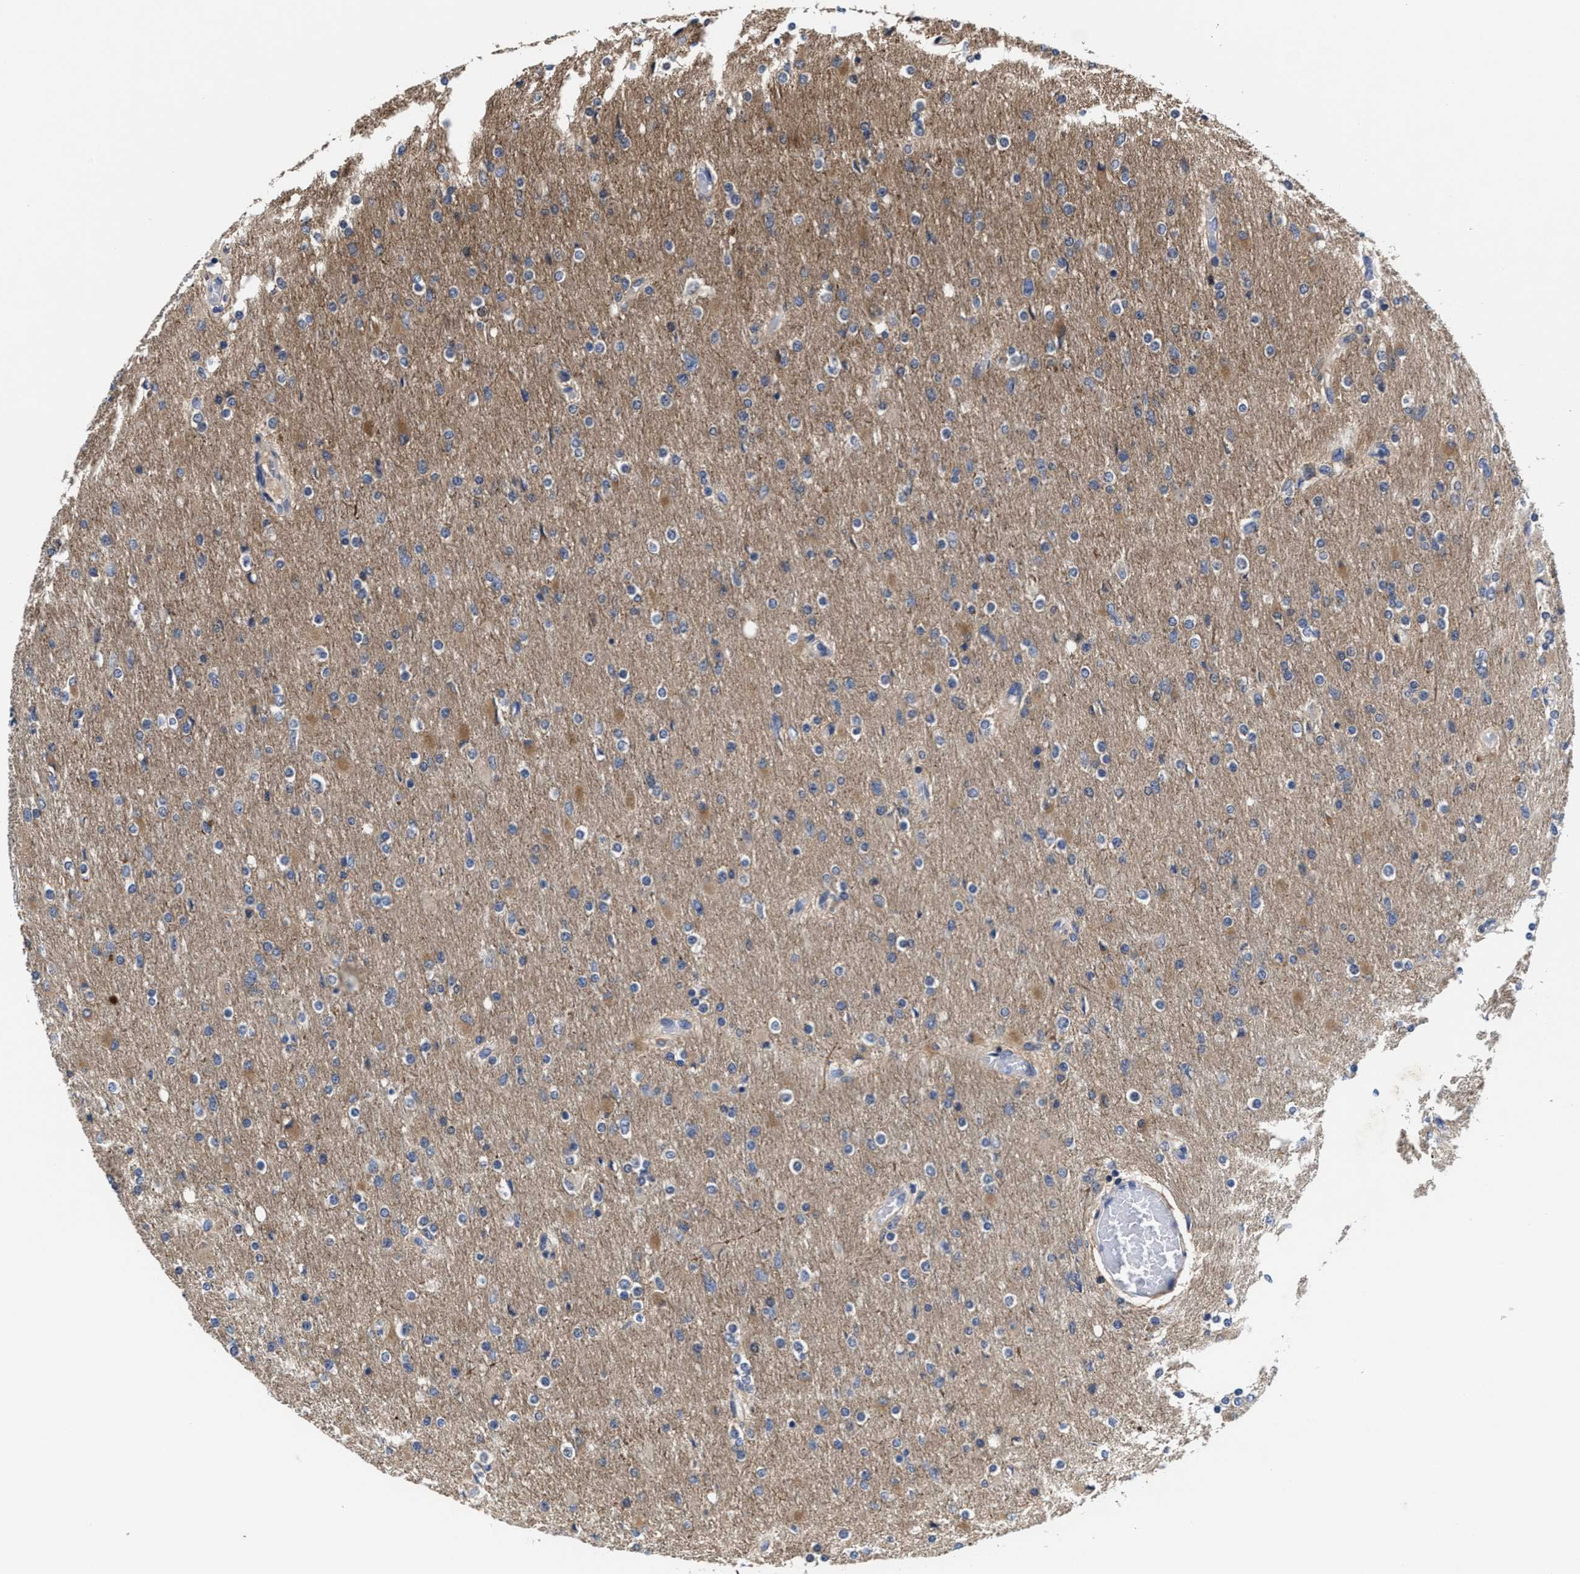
{"staining": {"intensity": "weak", "quantity": "<25%", "location": "cytoplasmic/membranous"}, "tissue": "glioma", "cell_type": "Tumor cells", "image_type": "cancer", "snomed": [{"axis": "morphology", "description": "Glioma, malignant, High grade"}, {"axis": "topography", "description": "Cerebral cortex"}], "caption": "This micrograph is of high-grade glioma (malignant) stained with IHC to label a protein in brown with the nuclei are counter-stained blue. There is no positivity in tumor cells. (Brightfield microscopy of DAB IHC at high magnification).", "gene": "KIF12", "patient": {"sex": "female", "age": 36}}